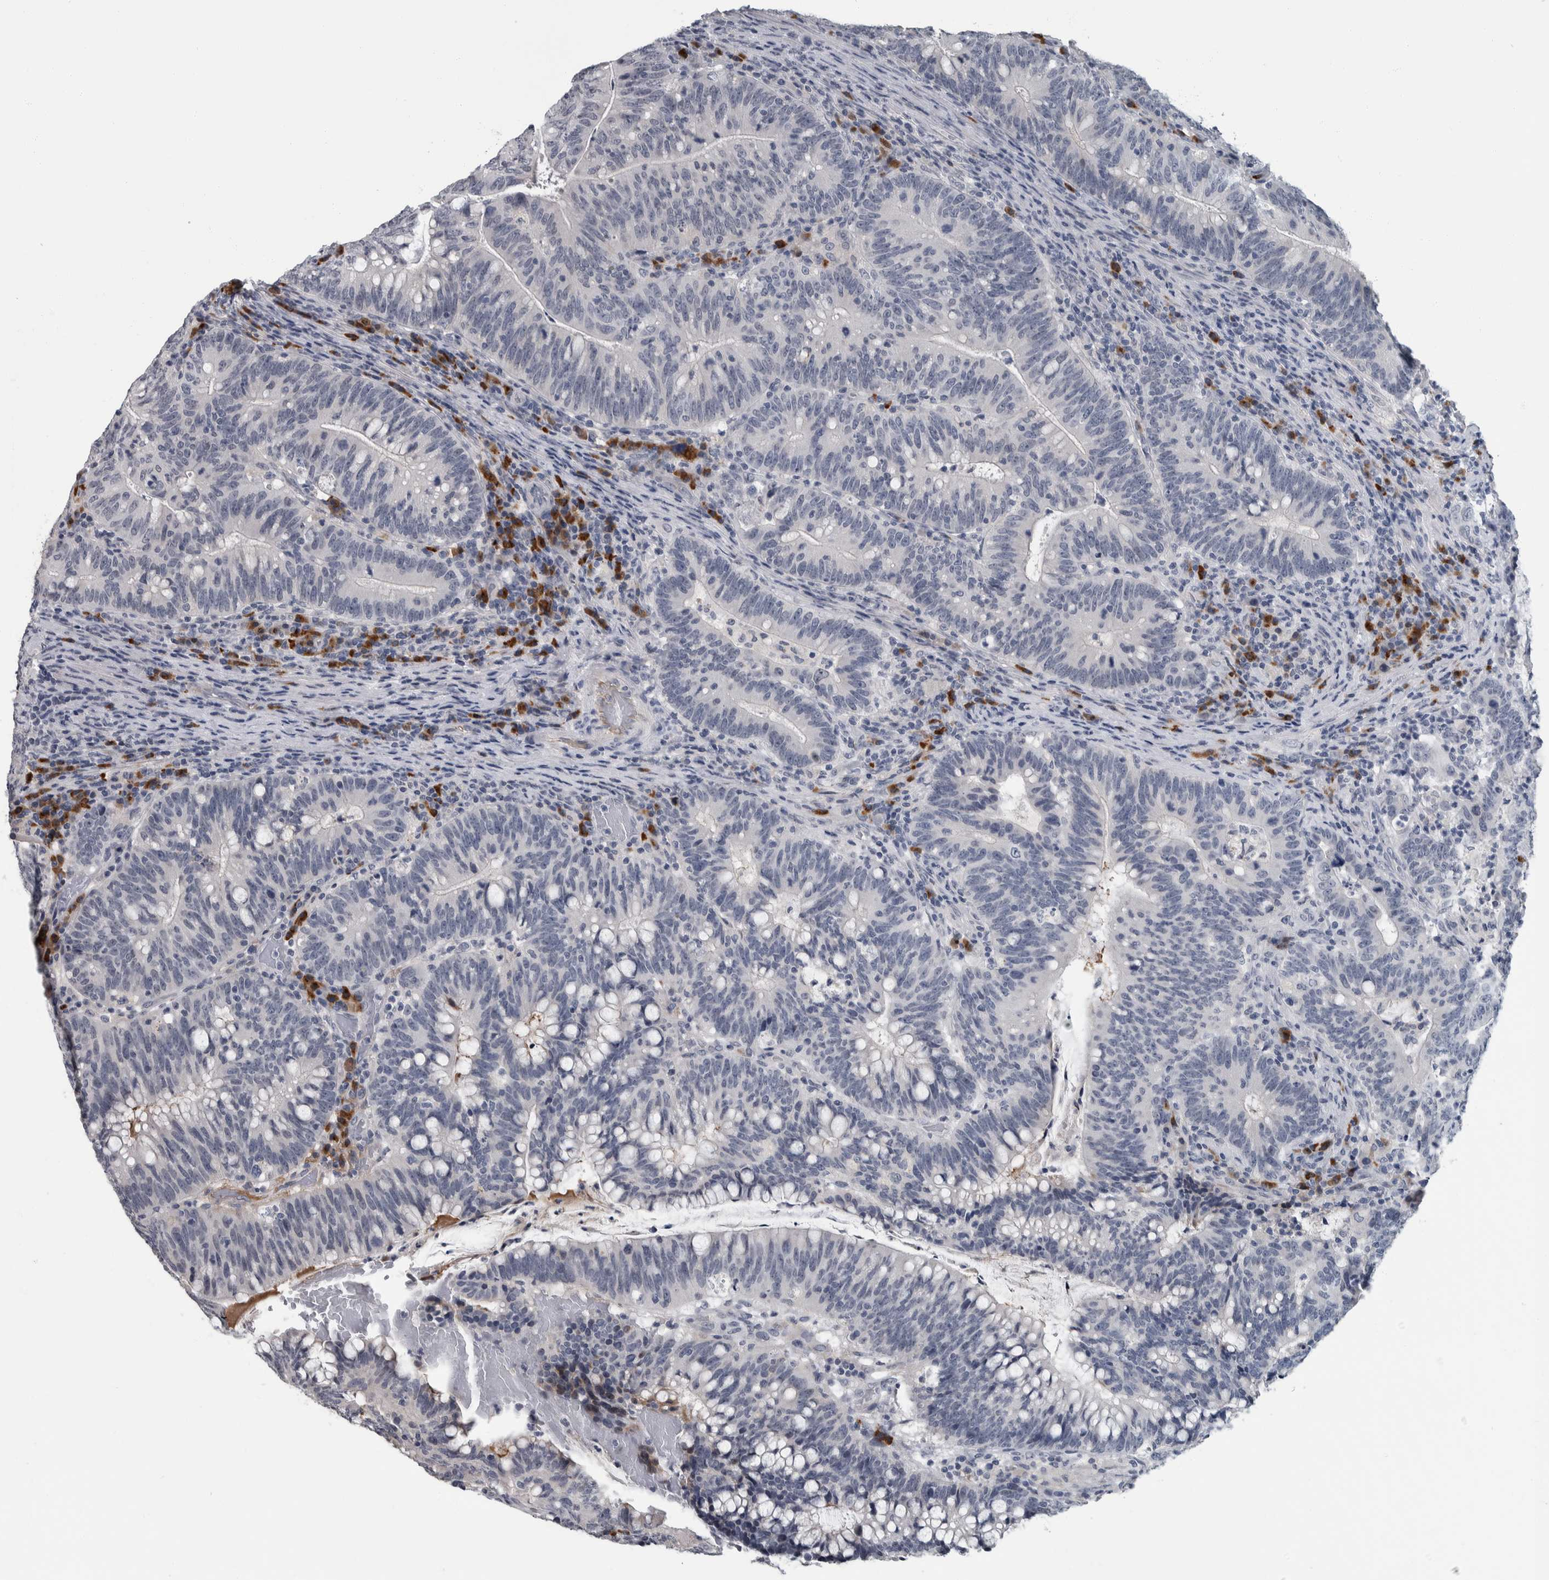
{"staining": {"intensity": "negative", "quantity": "none", "location": "none"}, "tissue": "colorectal cancer", "cell_type": "Tumor cells", "image_type": "cancer", "snomed": [{"axis": "morphology", "description": "Adenocarcinoma, NOS"}, {"axis": "topography", "description": "Colon"}], "caption": "This is a histopathology image of IHC staining of adenocarcinoma (colorectal), which shows no staining in tumor cells.", "gene": "CAVIN4", "patient": {"sex": "female", "age": 66}}